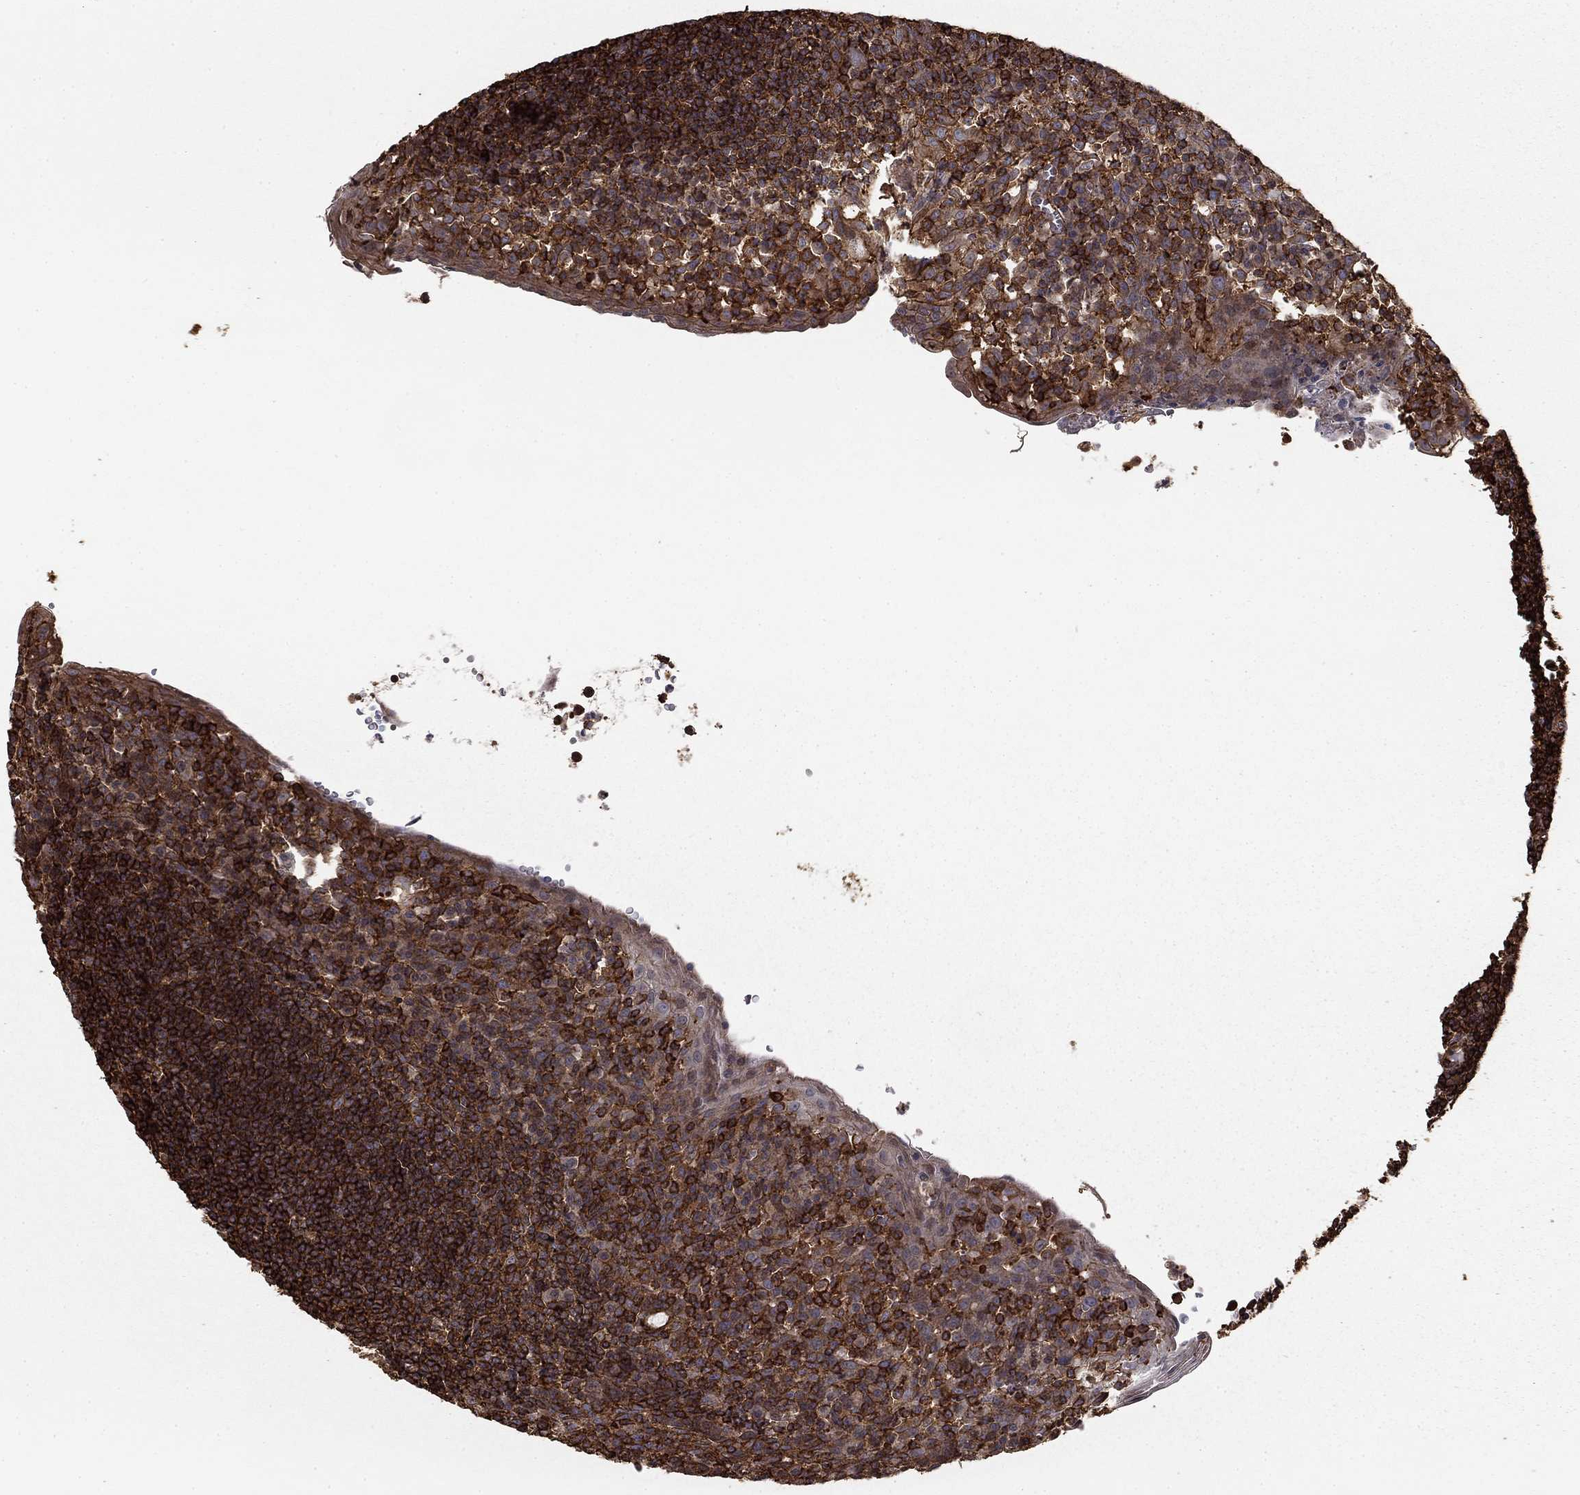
{"staining": {"intensity": "moderate", "quantity": "25%-75%", "location": "cytoplasmic/membranous"}, "tissue": "tonsil", "cell_type": "Germinal center cells", "image_type": "normal", "snomed": [{"axis": "morphology", "description": "Normal tissue, NOS"}, {"axis": "topography", "description": "Tonsil"}], "caption": "Immunohistochemistry (IHC) histopathology image of unremarkable tonsil stained for a protein (brown), which shows medium levels of moderate cytoplasmic/membranous staining in approximately 25%-75% of germinal center cells.", "gene": "HABP4", "patient": {"sex": "female", "age": 13}}